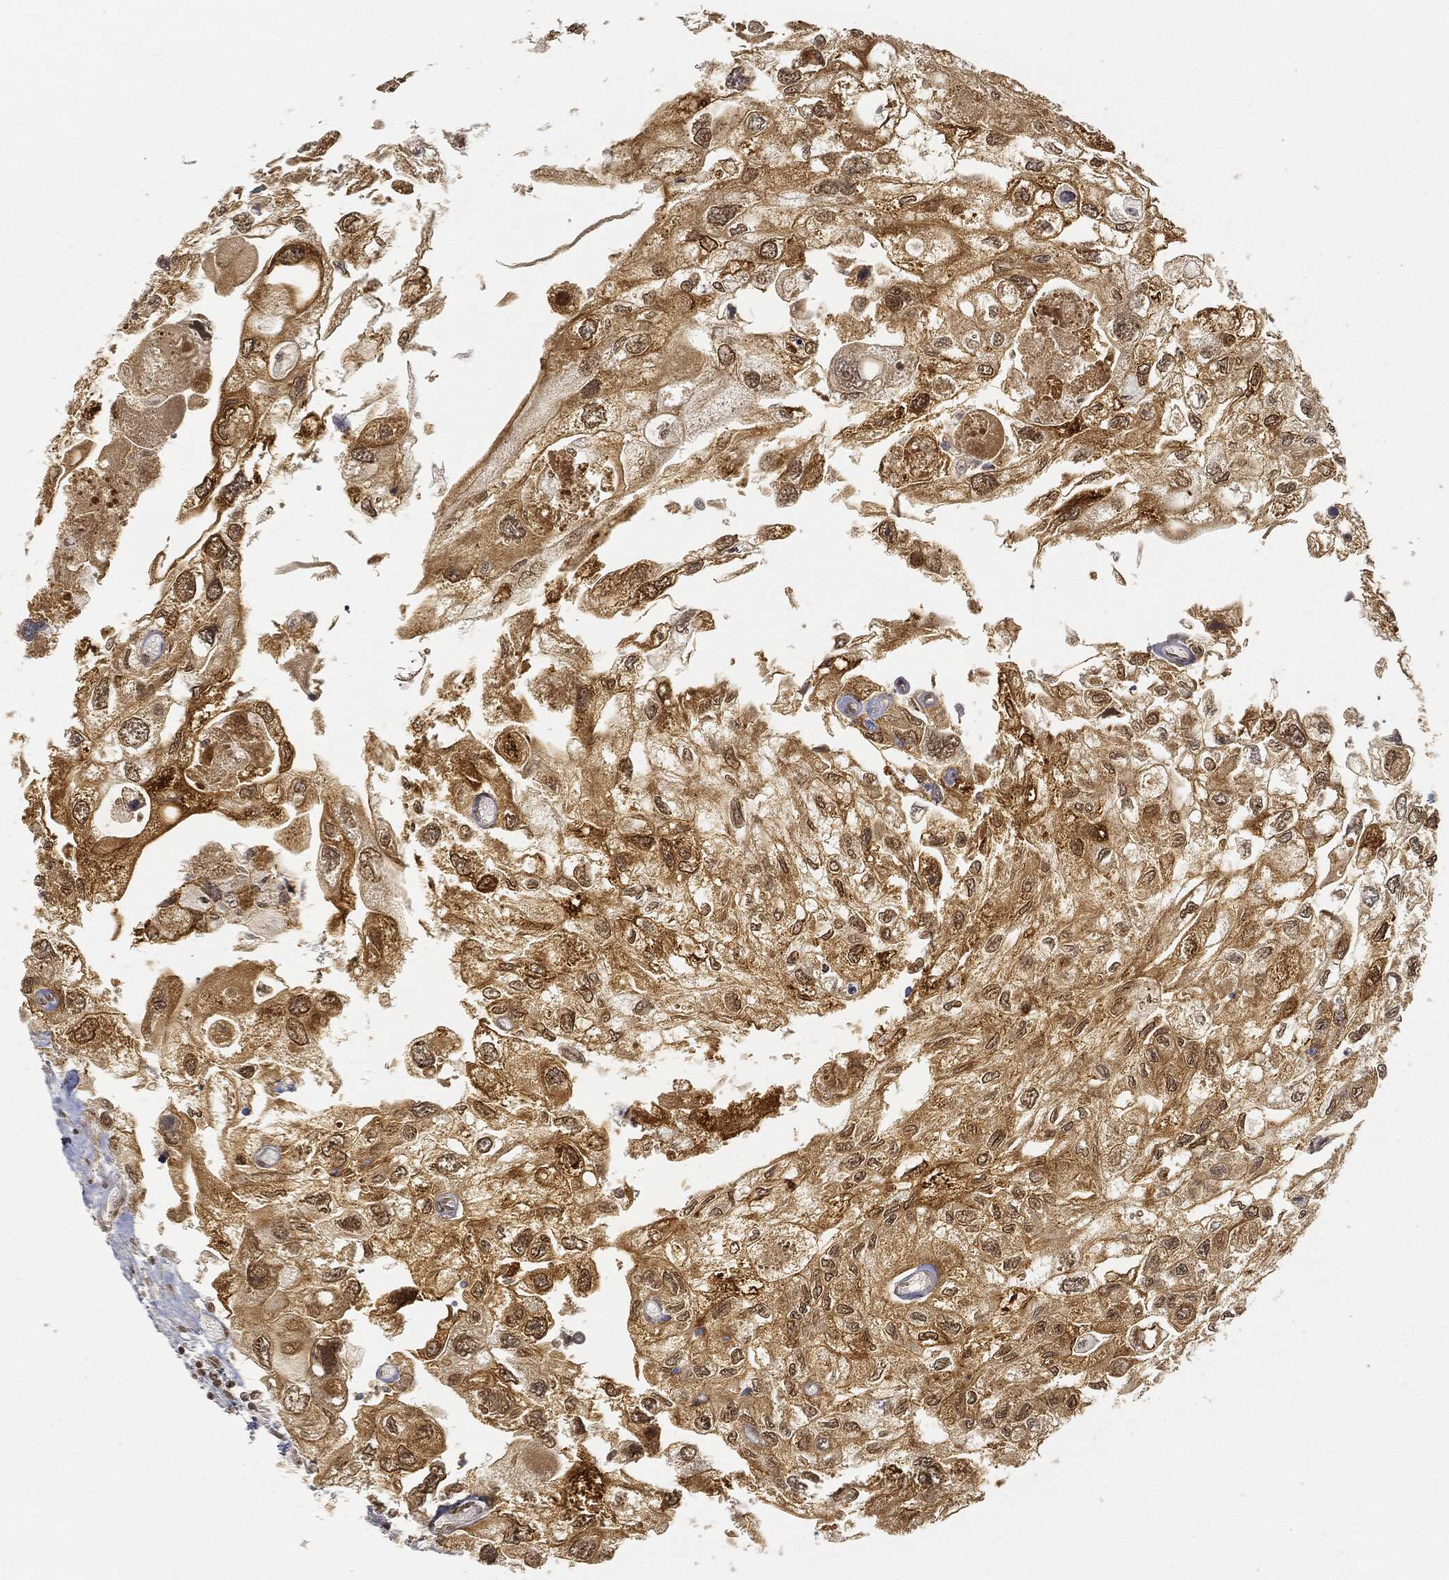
{"staining": {"intensity": "moderate", "quantity": "25%-75%", "location": "cytoplasmic/membranous,nuclear"}, "tissue": "urothelial cancer", "cell_type": "Tumor cells", "image_type": "cancer", "snomed": [{"axis": "morphology", "description": "Urothelial carcinoma, High grade"}, {"axis": "topography", "description": "Urinary bladder"}], "caption": "Moderate cytoplasmic/membranous and nuclear protein positivity is present in about 25%-75% of tumor cells in high-grade urothelial carcinoma.", "gene": "CIB1", "patient": {"sex": "male", "age": 59}}